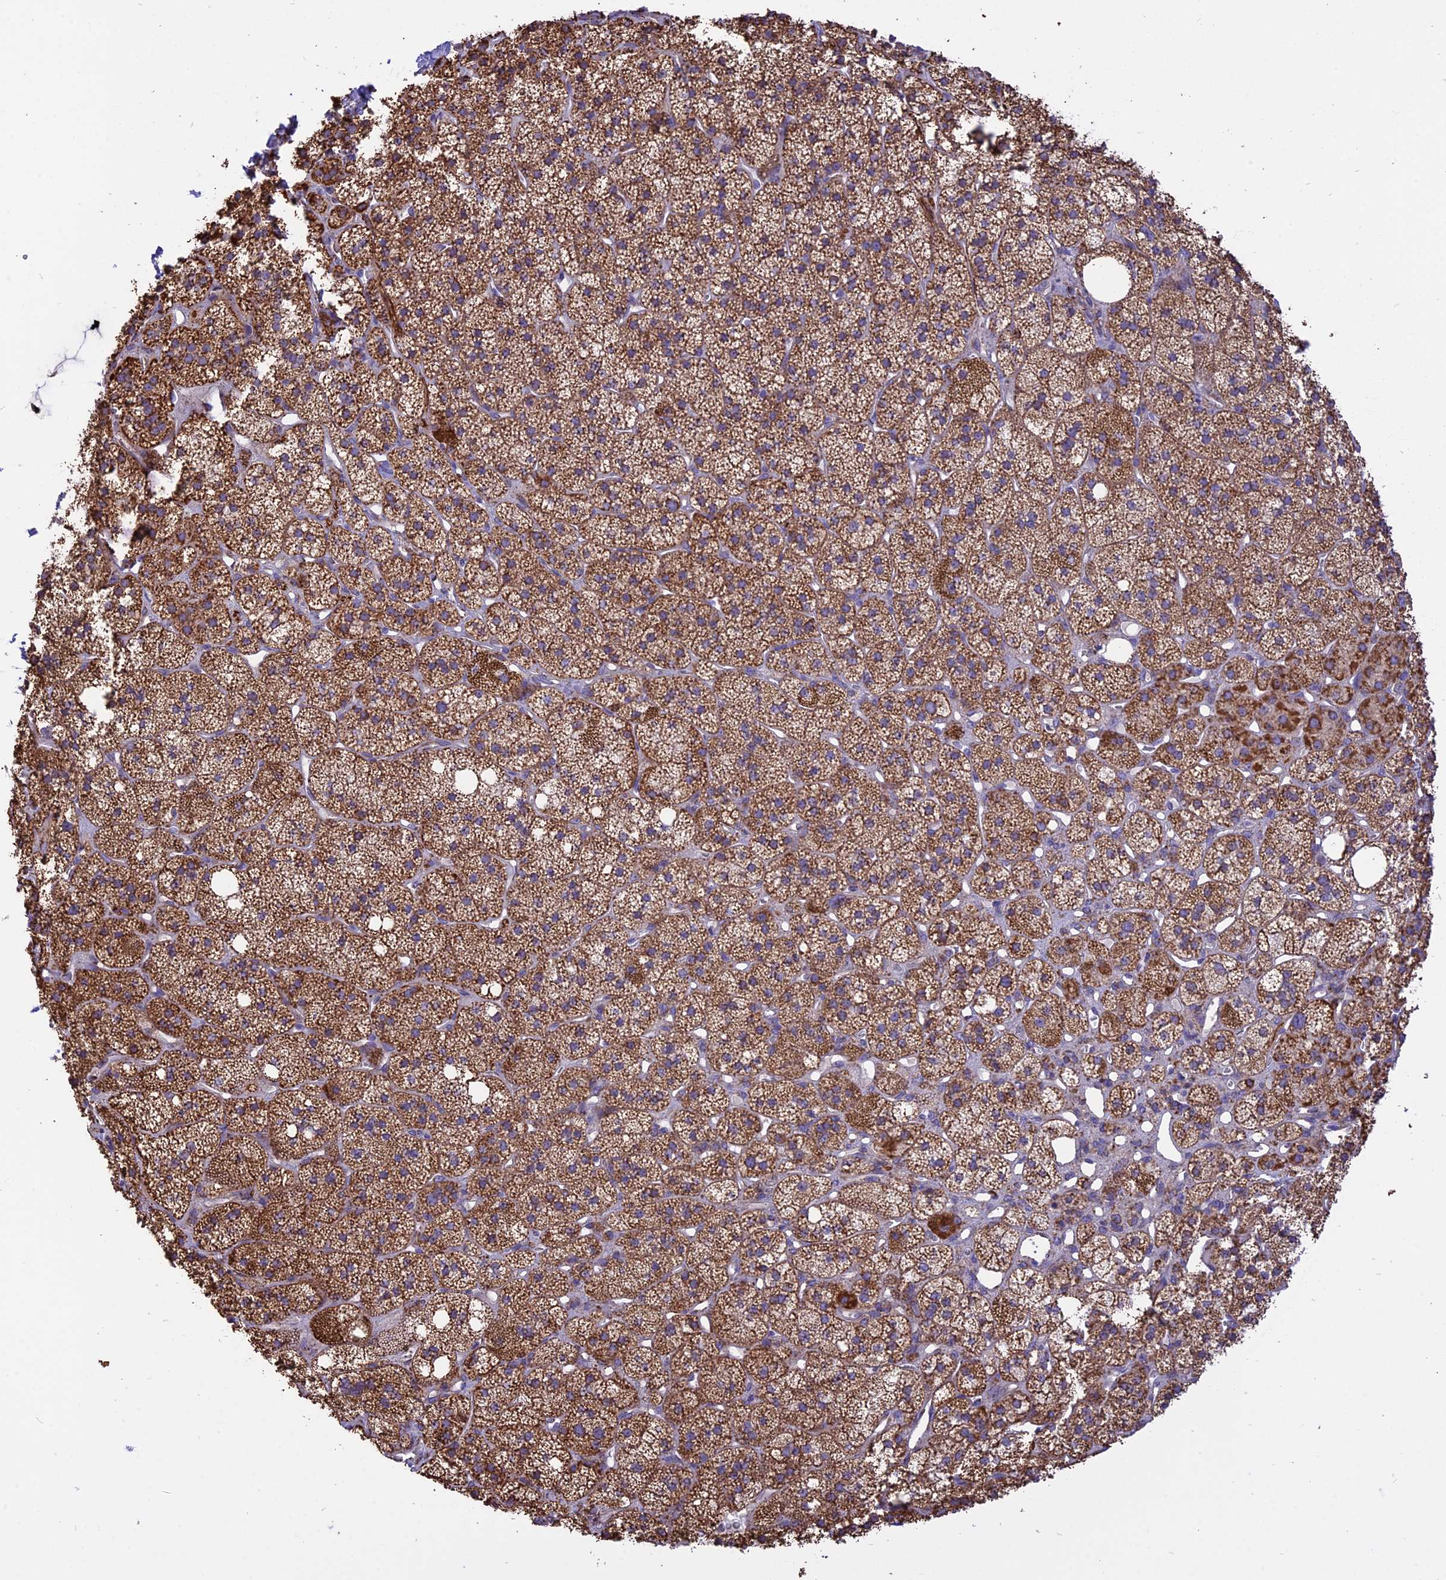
{"staining": {"intensity": "strong", "quantity": ">75%", "location": "cytoplasmic/membranous"}, "tissue": "adrenal gland", "cell_type": "Glandular cells", "image_type": "normal", "snomed": [{"axis": "morphology", "description": "Normal tissue, NOS"}, {"axis": "topography", "description": "Adrenal gland"}], "caption": "Immunohistochemistry histopathology image of normal adrenal gland: human adrenal gland stained using immunohistochemistry demonstrates high levels of strong protein expression localized specifically in the cytoplasmic/membranous of glandular cells, appearing as a cytoplasmic/membranous brown color.", "gene": "TTC4", "patient": {"sex": "male", "age": 61}}